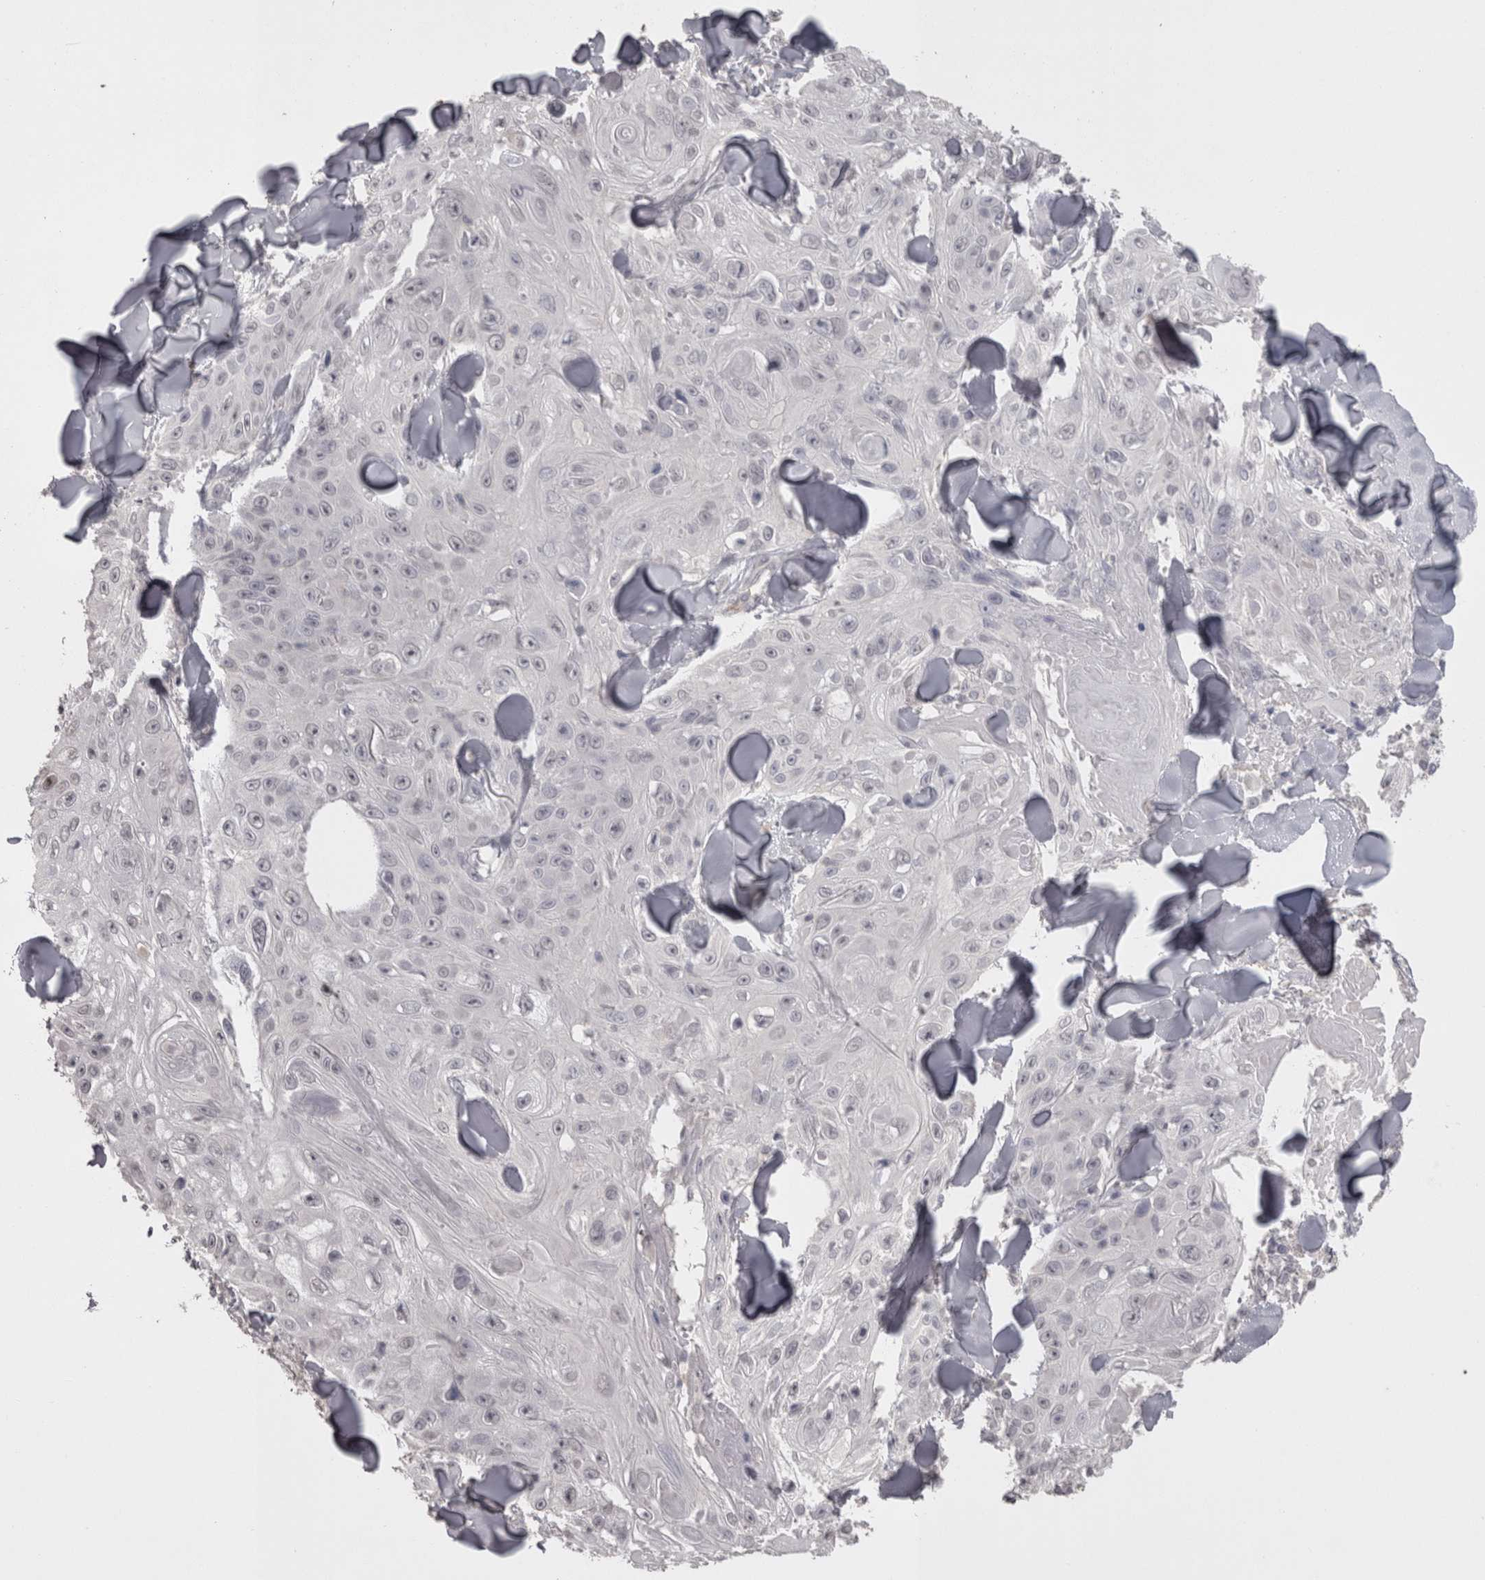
{"staining": {"intensity": "negative", "quantity": "none", "location": "none"}, "tissue": "skin cancer", "cell_type": "Tumor cells", "image_type": "cancer", "snomed": [{"axis": "morphology", "description": "Squamous cell carcinoma, NOS"}, {"axis": "topography", "description": "Skin"}], "caption": "A micrograph of skin cancer (squamous cell carcinoma) stained for a protein reveals no brown staining in tumor cells.", "gene": "LAX1", "patient": {"sex": "male", "age": 86}}